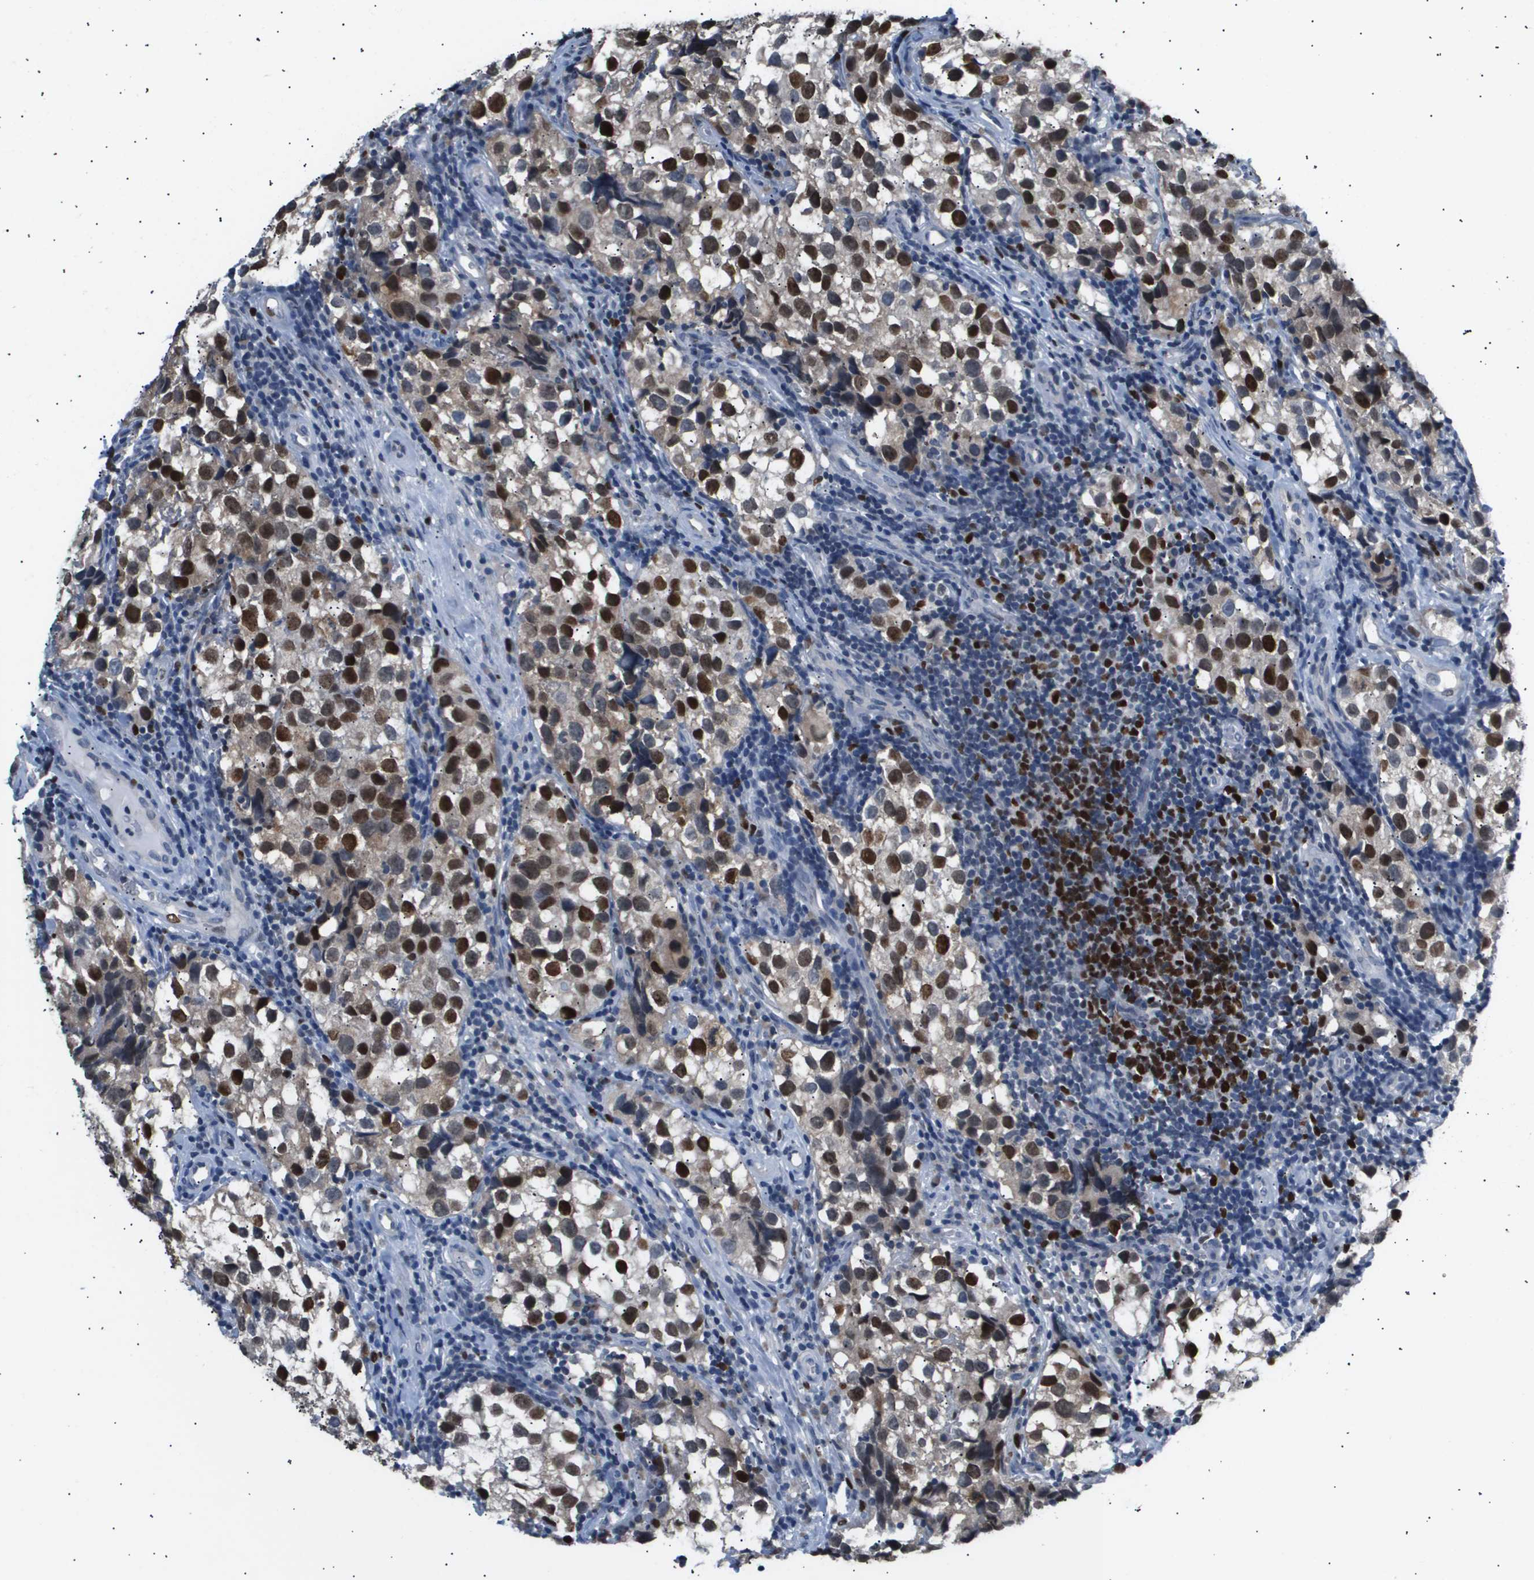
{"staining": {"intensity": "strong", "quantity": ">75%", "location": "nuclear"}, "tissue": "testis cancer", "cell_type": "Tumor cells", "image_type": "cancer", "snomed": [{"axis": "morphology", "description": "Seminoma, NOS"}, {"axis": "topography", "description": "Testis"}], "caption": "DAB immunohistochemical staining of human seminoma (testis) demonstrates strong nuclear protein positivity in about >75% of tumor cells. (IHC, brightfield microscopy, high magnification).", "gene": "ANAPC2", "patient": {"sex": "male", "age": 39}}